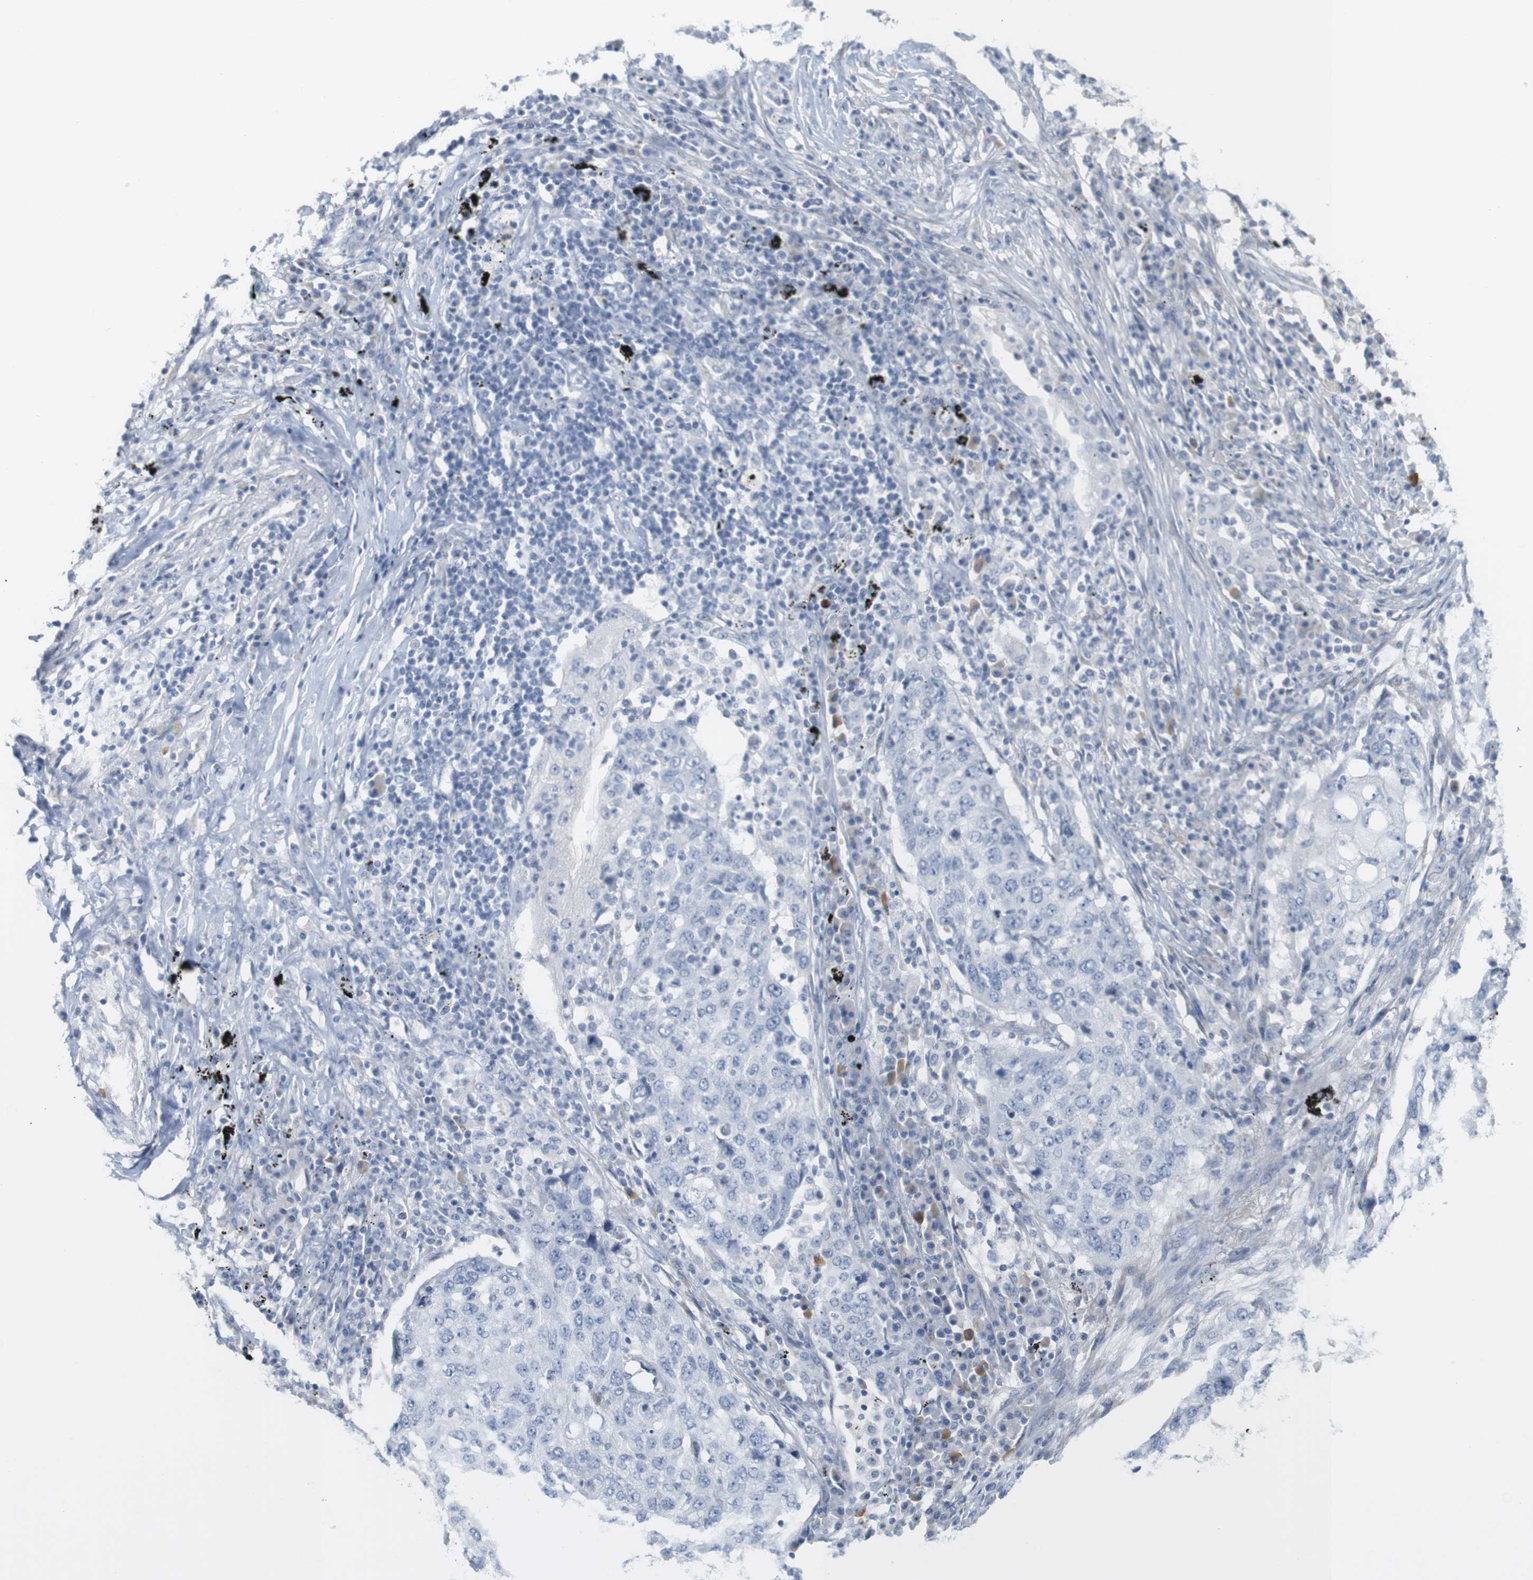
{"staining": {"intensity": "negative", "quantity": "none", "location": "none"}, "tissue": "lung cancer", "cell_type": "Tumor cells", "image_type": "cancer", "snomed": [{"axis": "morphology", "description": "Squamous cell carcinoma, NOS"}, {"axis": "topography", "description": "Lung"}], "caption": "IHC histopathology image of neoplastic tissue: lung cancer (squamous cell carcinoma) stained with DAB shows no significant protein positivity in tumor cells.", "gene": "RGS9", "patient": {"sex": "female", "age": 63}}